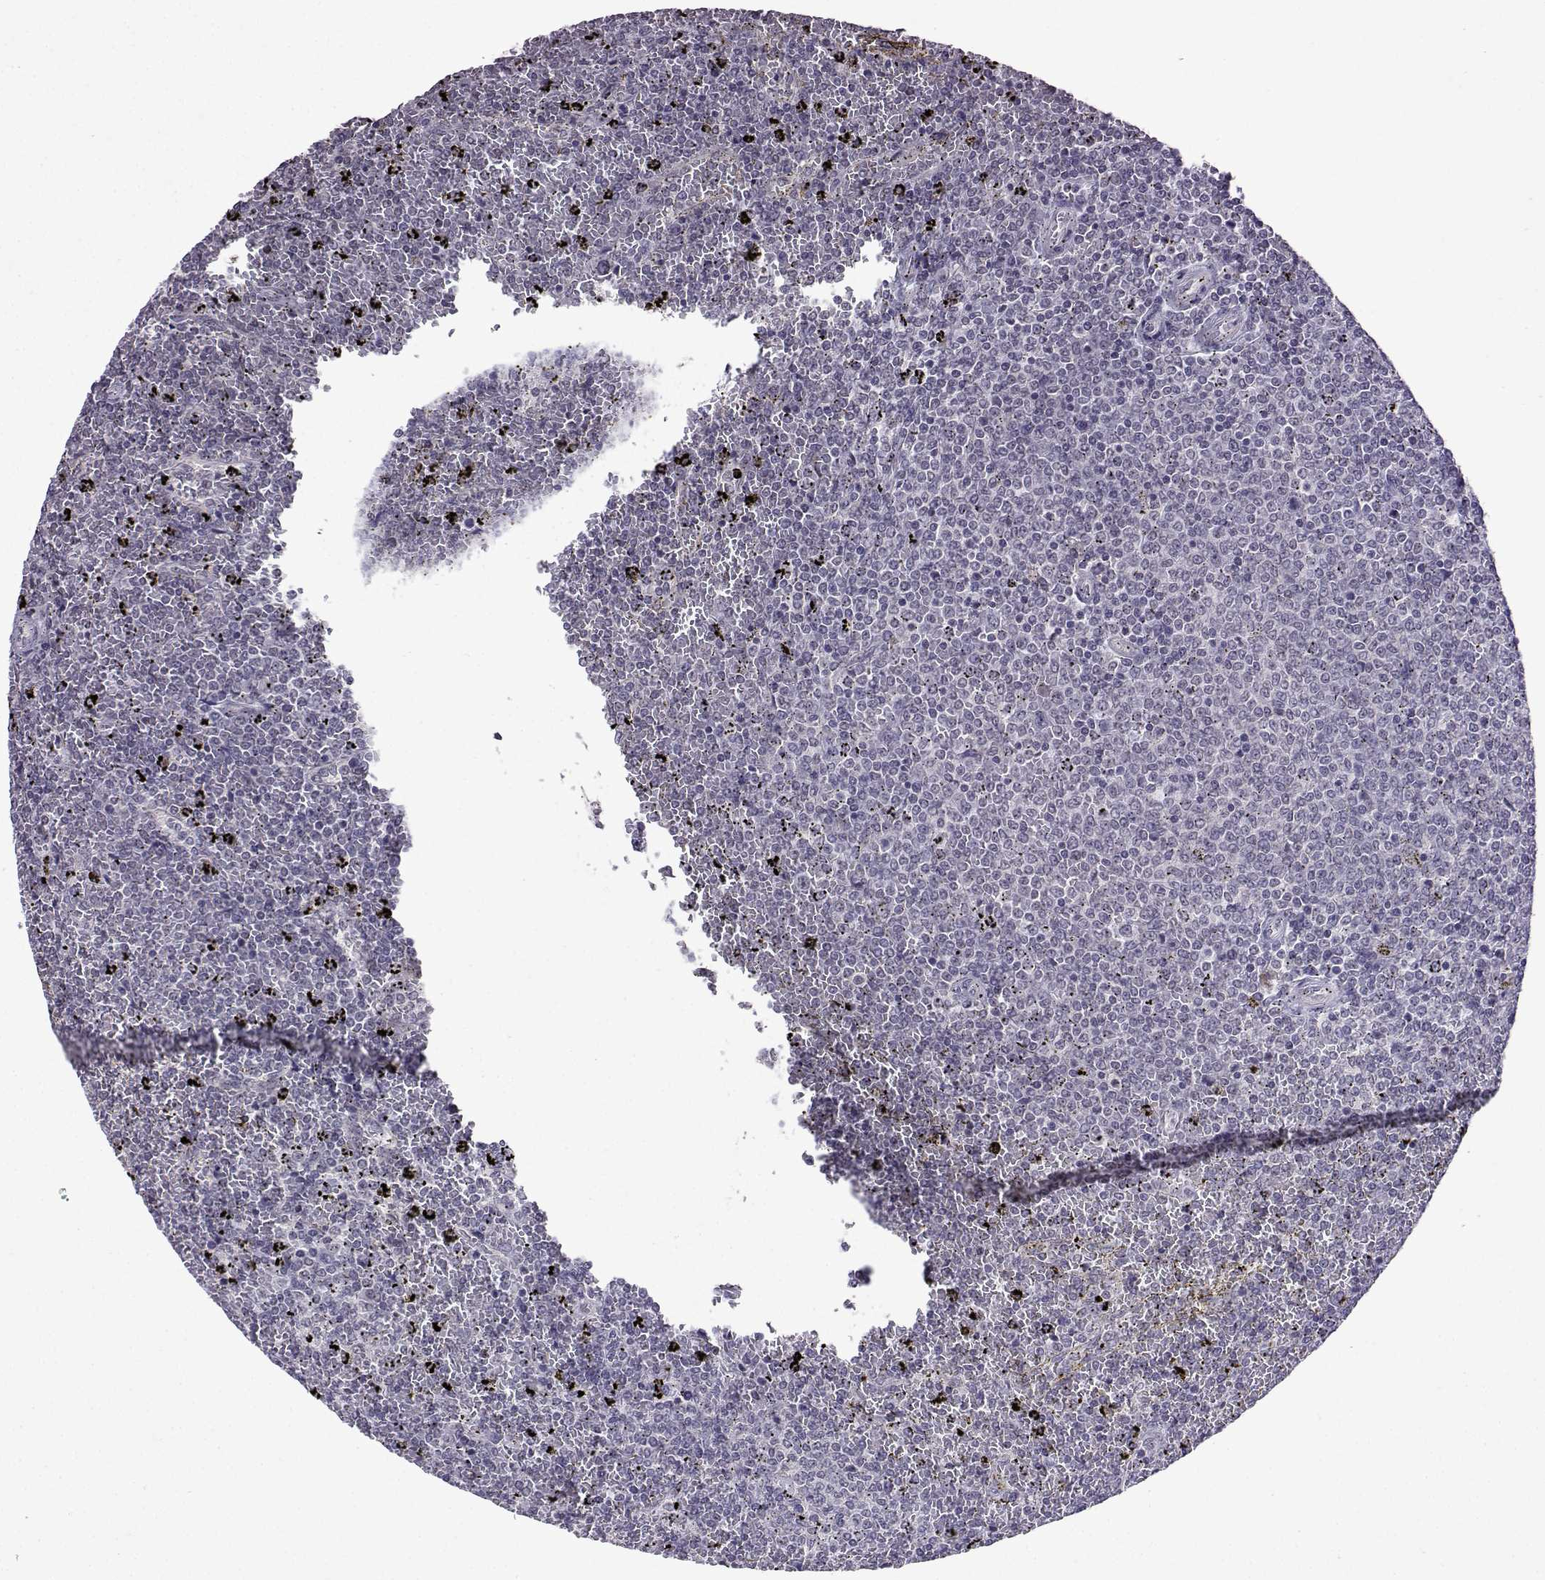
{"staining": {"intensity": "negative", "quantity": "none", "location": "none"}, "tissue": "lymphoma", "cell_type": "Tumor cells", "image_type": "cancer", "snomed": [{"axis": "morphology", "description": "Malignant lymphoma, non-Hodgkin's type, Low grade"}, {"axis": "topography", "description": "Spleen"}], "caption": "The micrograph reveals no significant expression in tumor cells of malignant lymphoma, non-Hodgkin's type (low-grade).", "gene": "CCL28", "patient": {"sex": "female", "age": 77}}